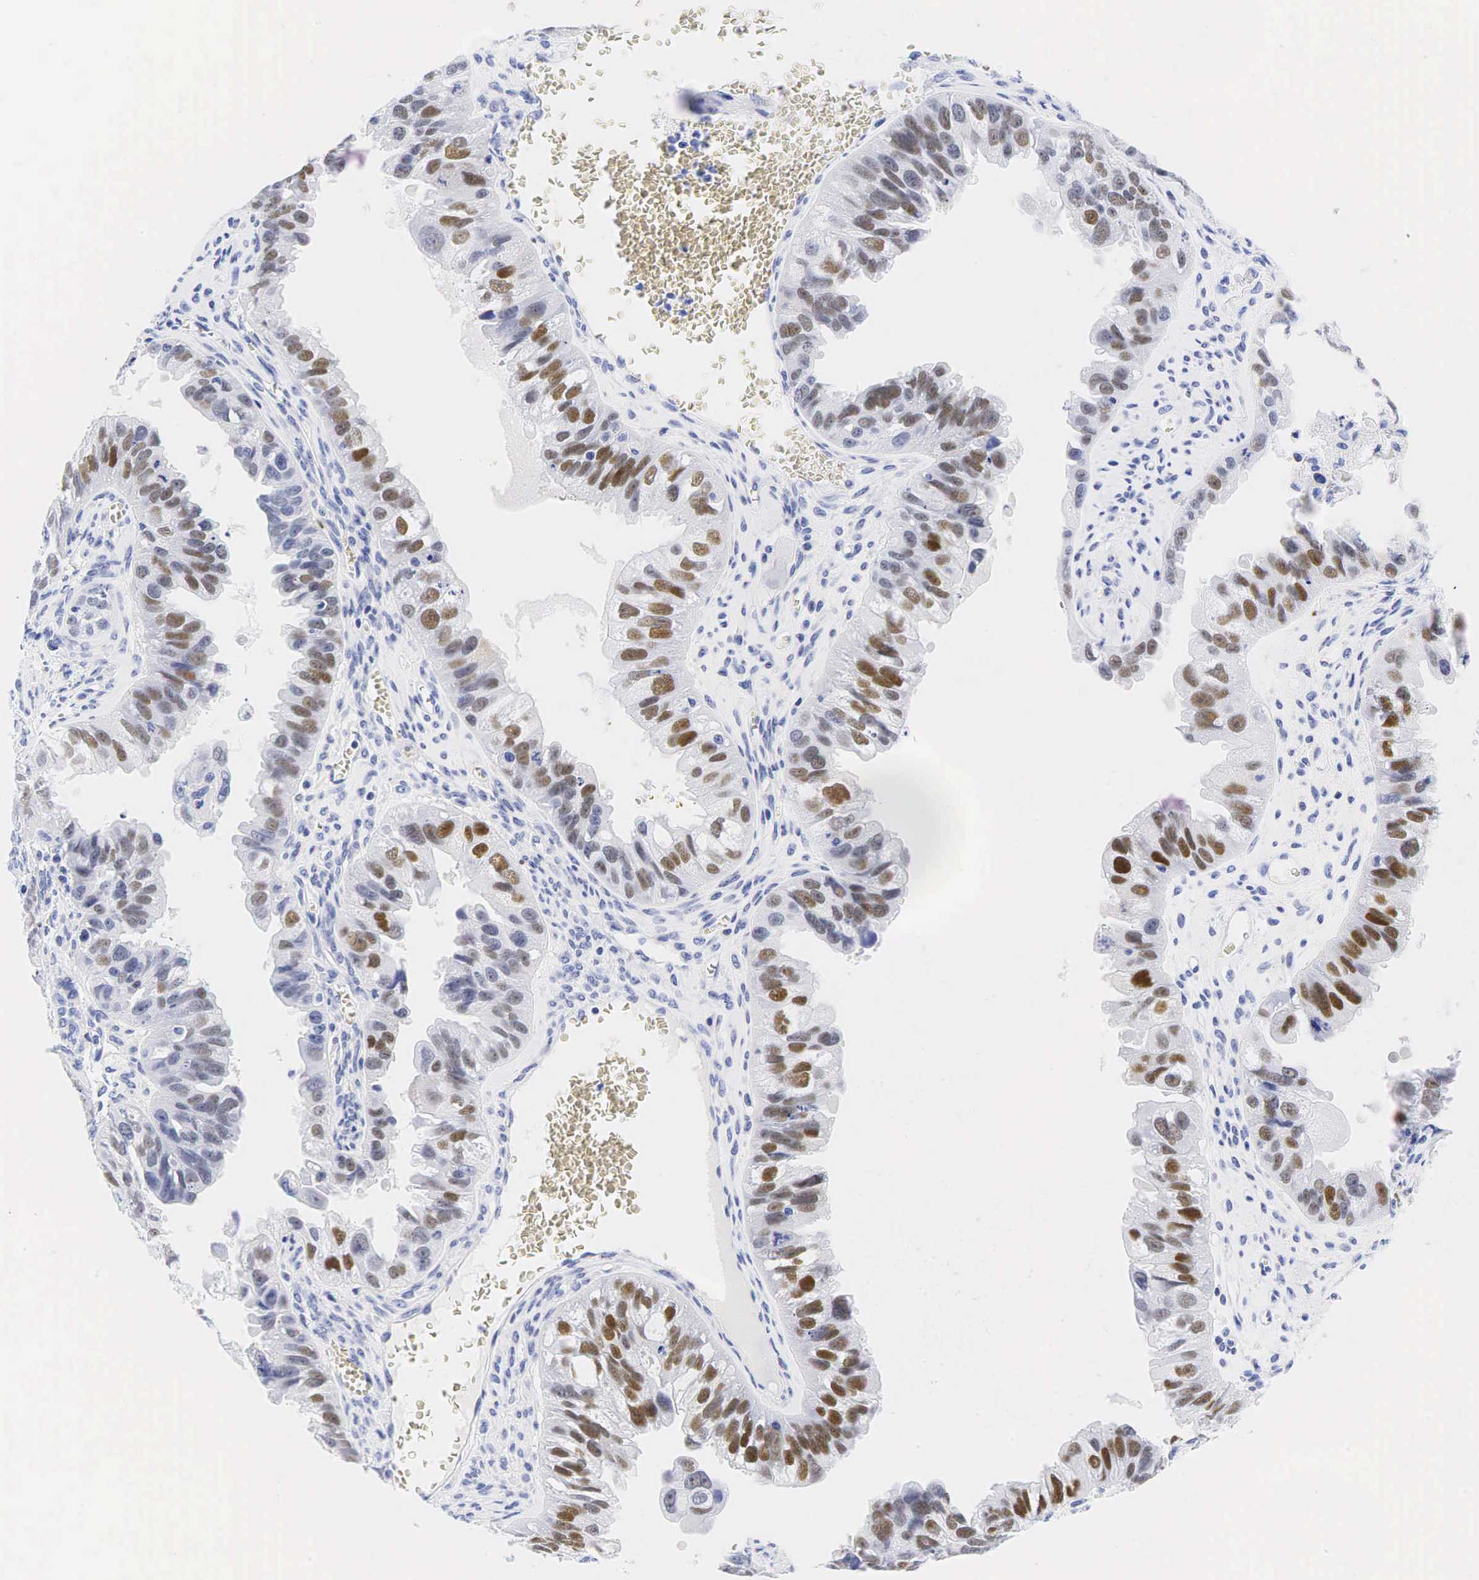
{"staining": {"intensity": "strong", "quantity": ">75%", "location": "nuclear"}, "tissue": "ovarian cancer", "cell_type": "Tumor cells", "image_type": "cancer", "snomed": [{"axis": "morphology", "description": "Carcinoma, endometroid"}, {"axis": "topography", "description": "Ovary"}], "caption": "An immunohistochemistry image of tumor tissue is shown. Protein staining in brown shows strong nuclear positivity in ovarian cancer (endometroid carcinoma) within tumor cells. (DAB (3,3'-diaminobenzidine) IHC, brown staining for protein, blue staining for nuclei).", "gene": "ESR1", "patient": {"sex": "female", "age": 85}}